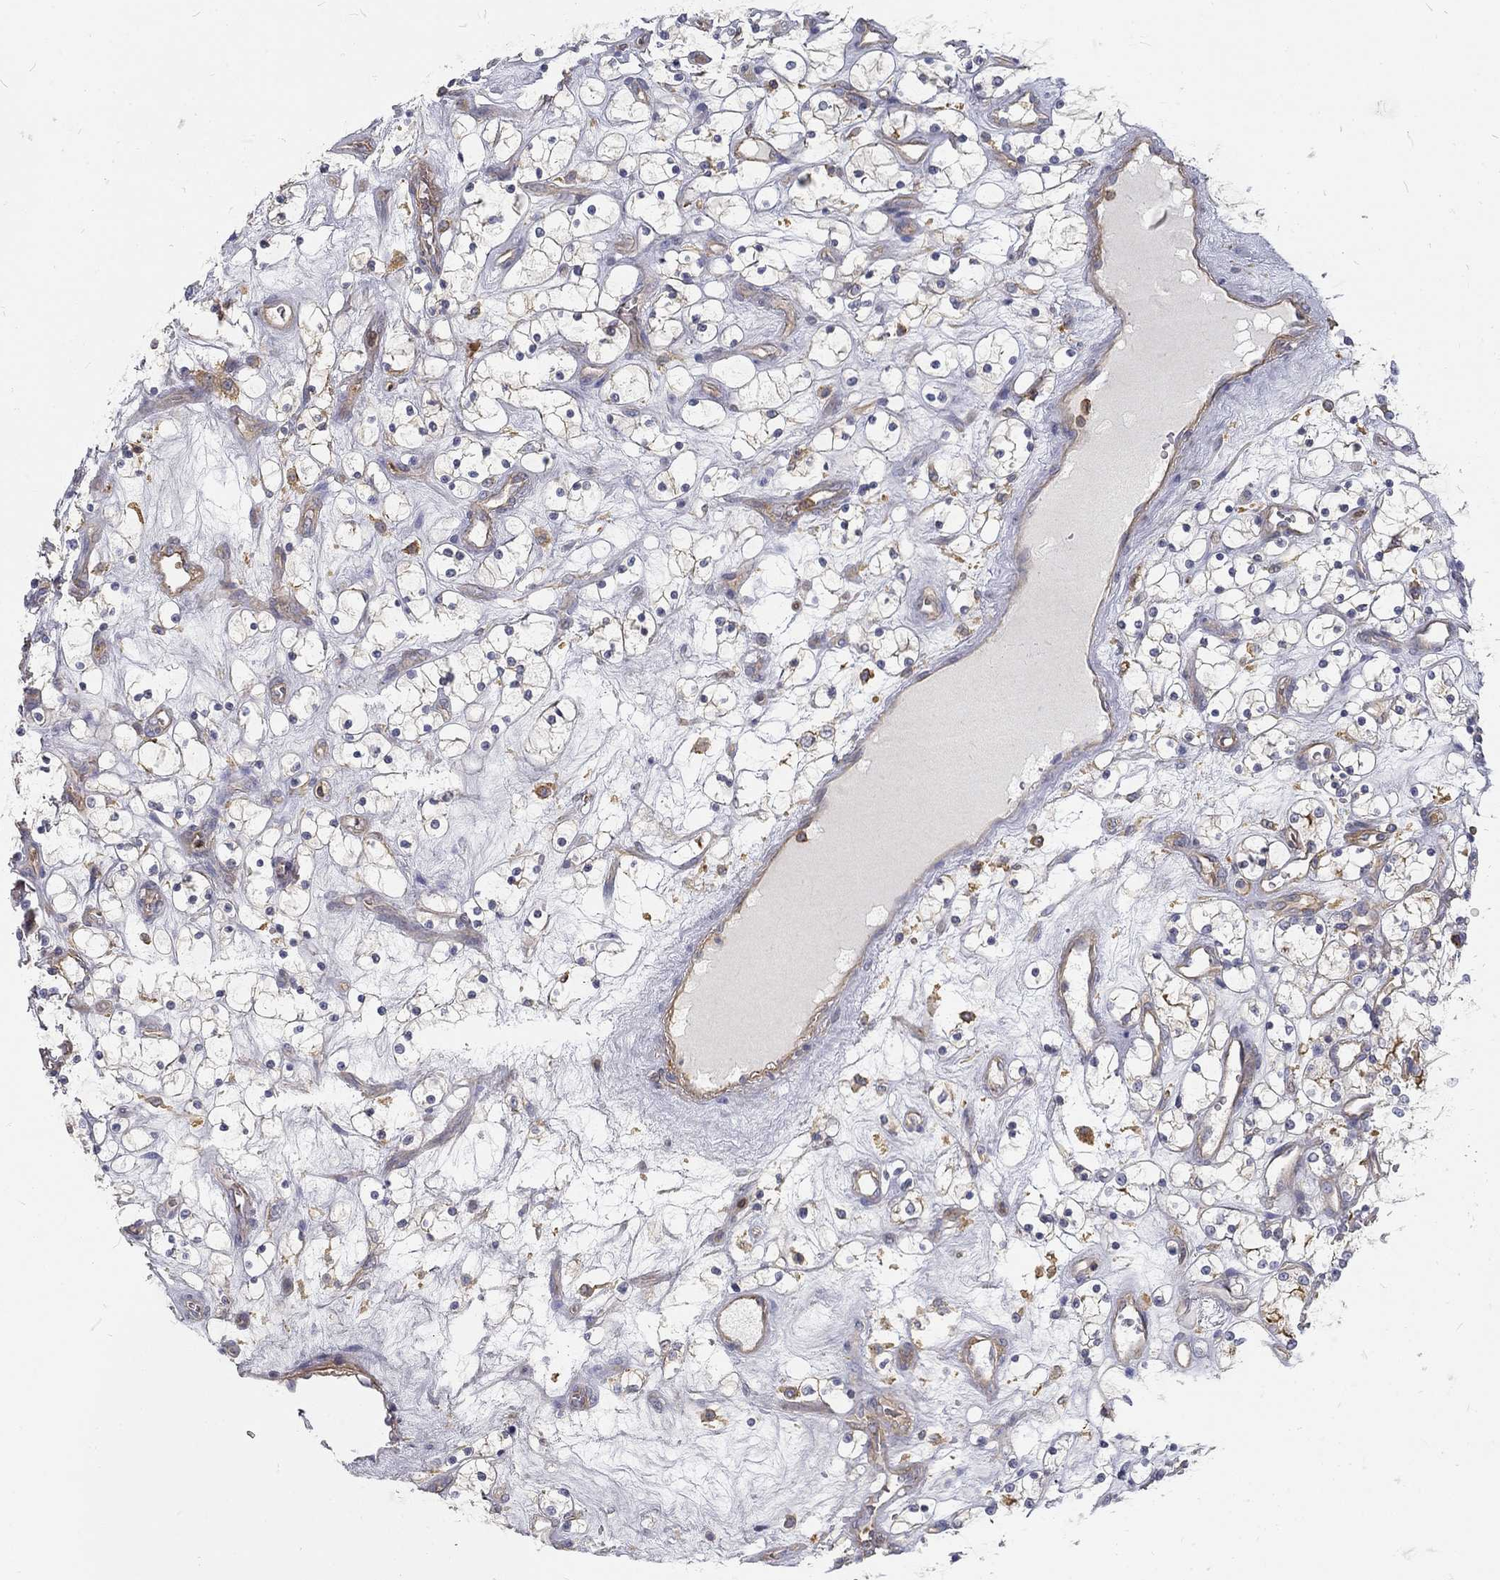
{"staining": {"intensity": "negative", "quantity": "none", "location": "none"}, "tissue": "renal cancer", "cell_type": "Tumor cells", "image_type": "cancer", "snomed": [{"axis": "morphology", "description": "Adenocarcinoma, NOS"}, {"axis": "topography", "description": "Kidney"}], "caption": "Human adenocarcinoma (renal) stained for a protein using IHC displays no staining in tumor cells.", "gene": "MTMR11", "patient": {"sex": "female", "age": 69}}